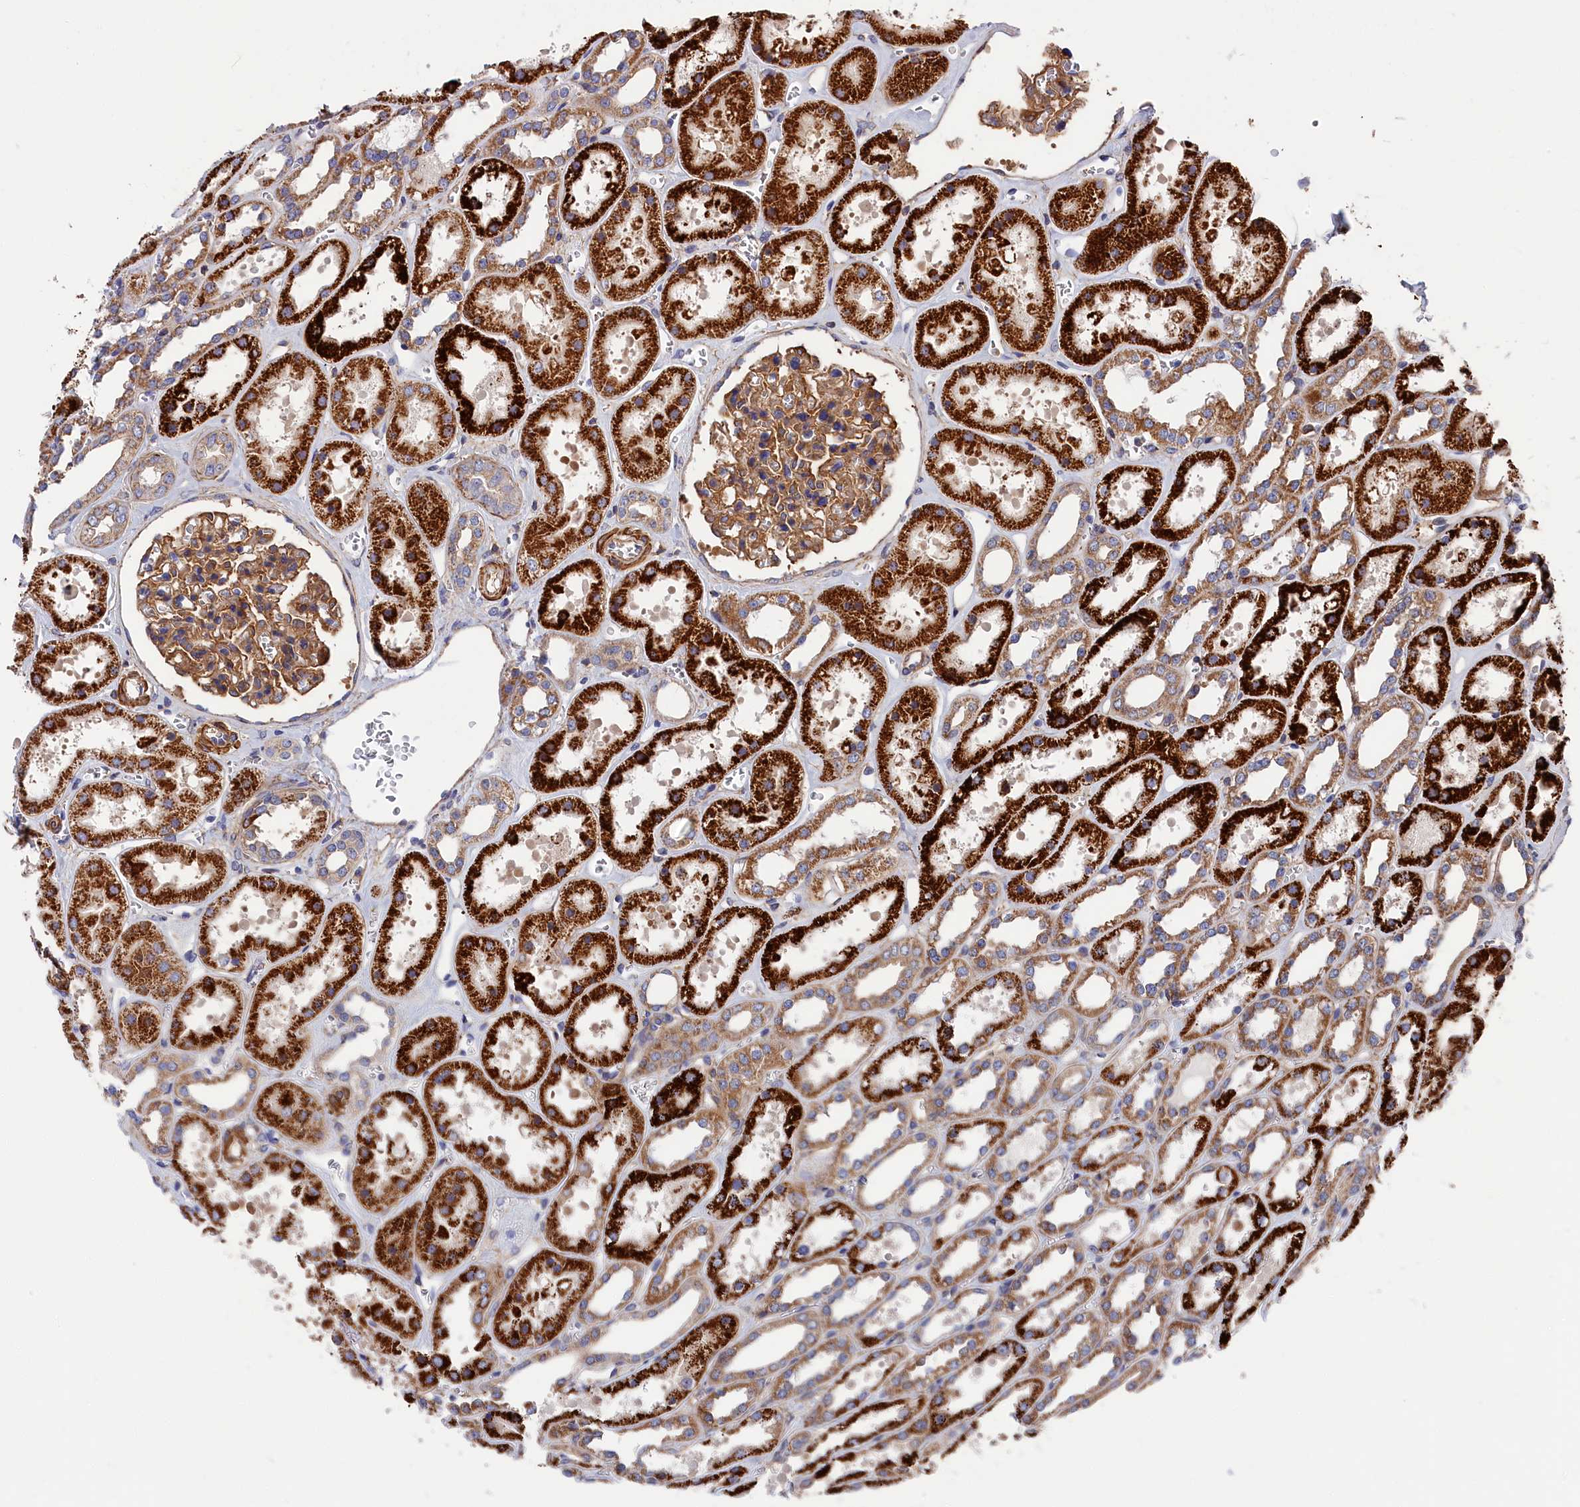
{"staining": {"intensity": "moderate", "quantity": ">75%", "location": "cytoplasmic/membranous"}, "tissue": "kidney", "cell_type": "Cells in glomeruli", "image_type": "normal", "snomed": [{"axis": "morphology", "description": "Normal tissue, NOS"}, {"axis": "topography", "description": "Kidney"}], "caption": "A histopathology image showing moderate cytoplasmic/membranous staining in about >75% of cells in glomeruli in normal kidney, as visualized by brown immunohistochemical staining.", "gene": "LDHD", "patient": {"sex": "female", "age": 41}}